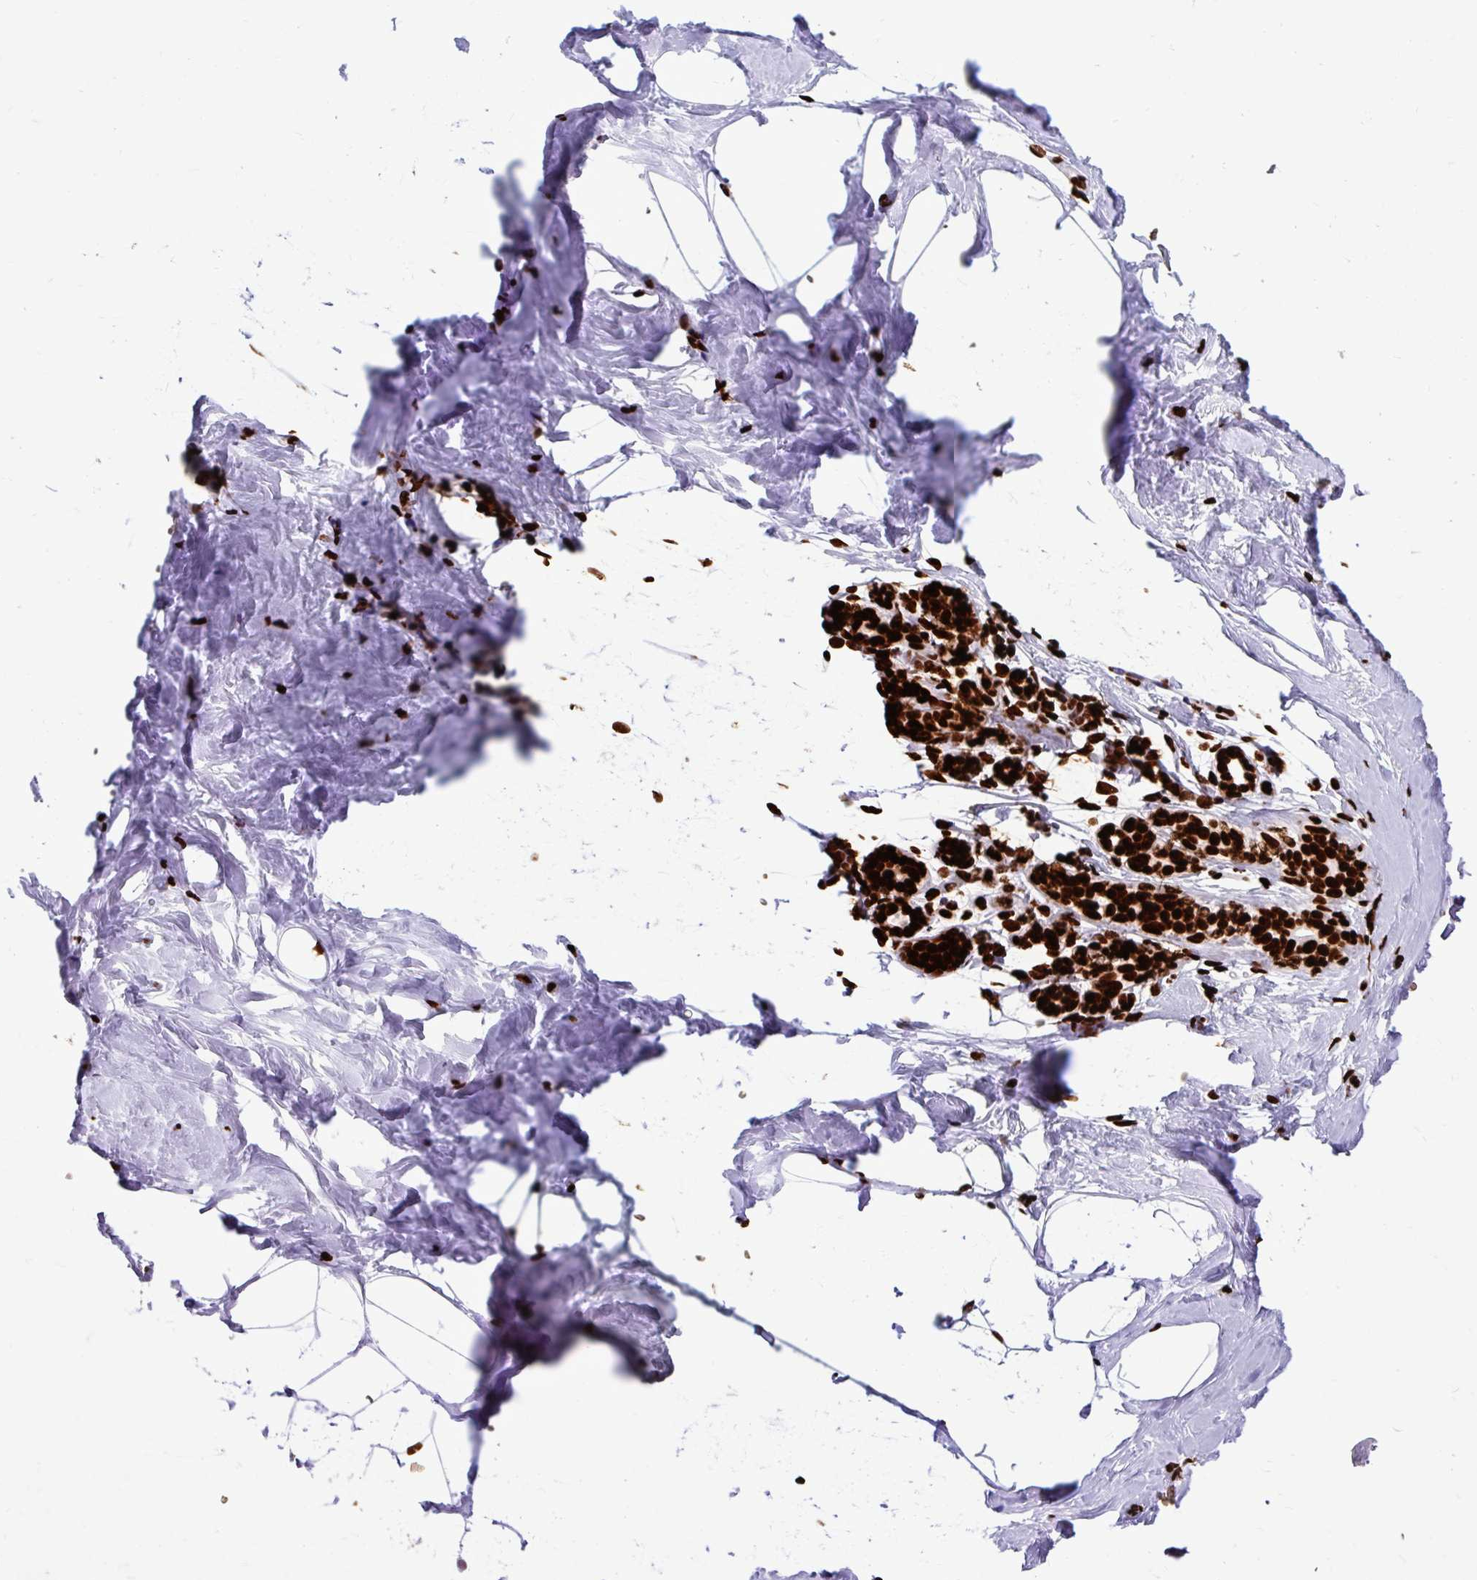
{"staining": {"intensity": "strong", "quantity": ">75%", "location": "nuclear"}, "tissue": "breast", "cell_type": "Adipocytes", "image_type": "normal", "snomed": [{"axis": "morphology", "description": "Normal tissue, NOS"}, {"axis": "topography", "description": "Breast"}], "caption": "Unremarkable breast reveals strong nuclear positivity in approximately >75% of adipocytes, visualized by immunohistochemistry.", "gene": "FUS", "patient": {"sex": "female", "age": 32}}